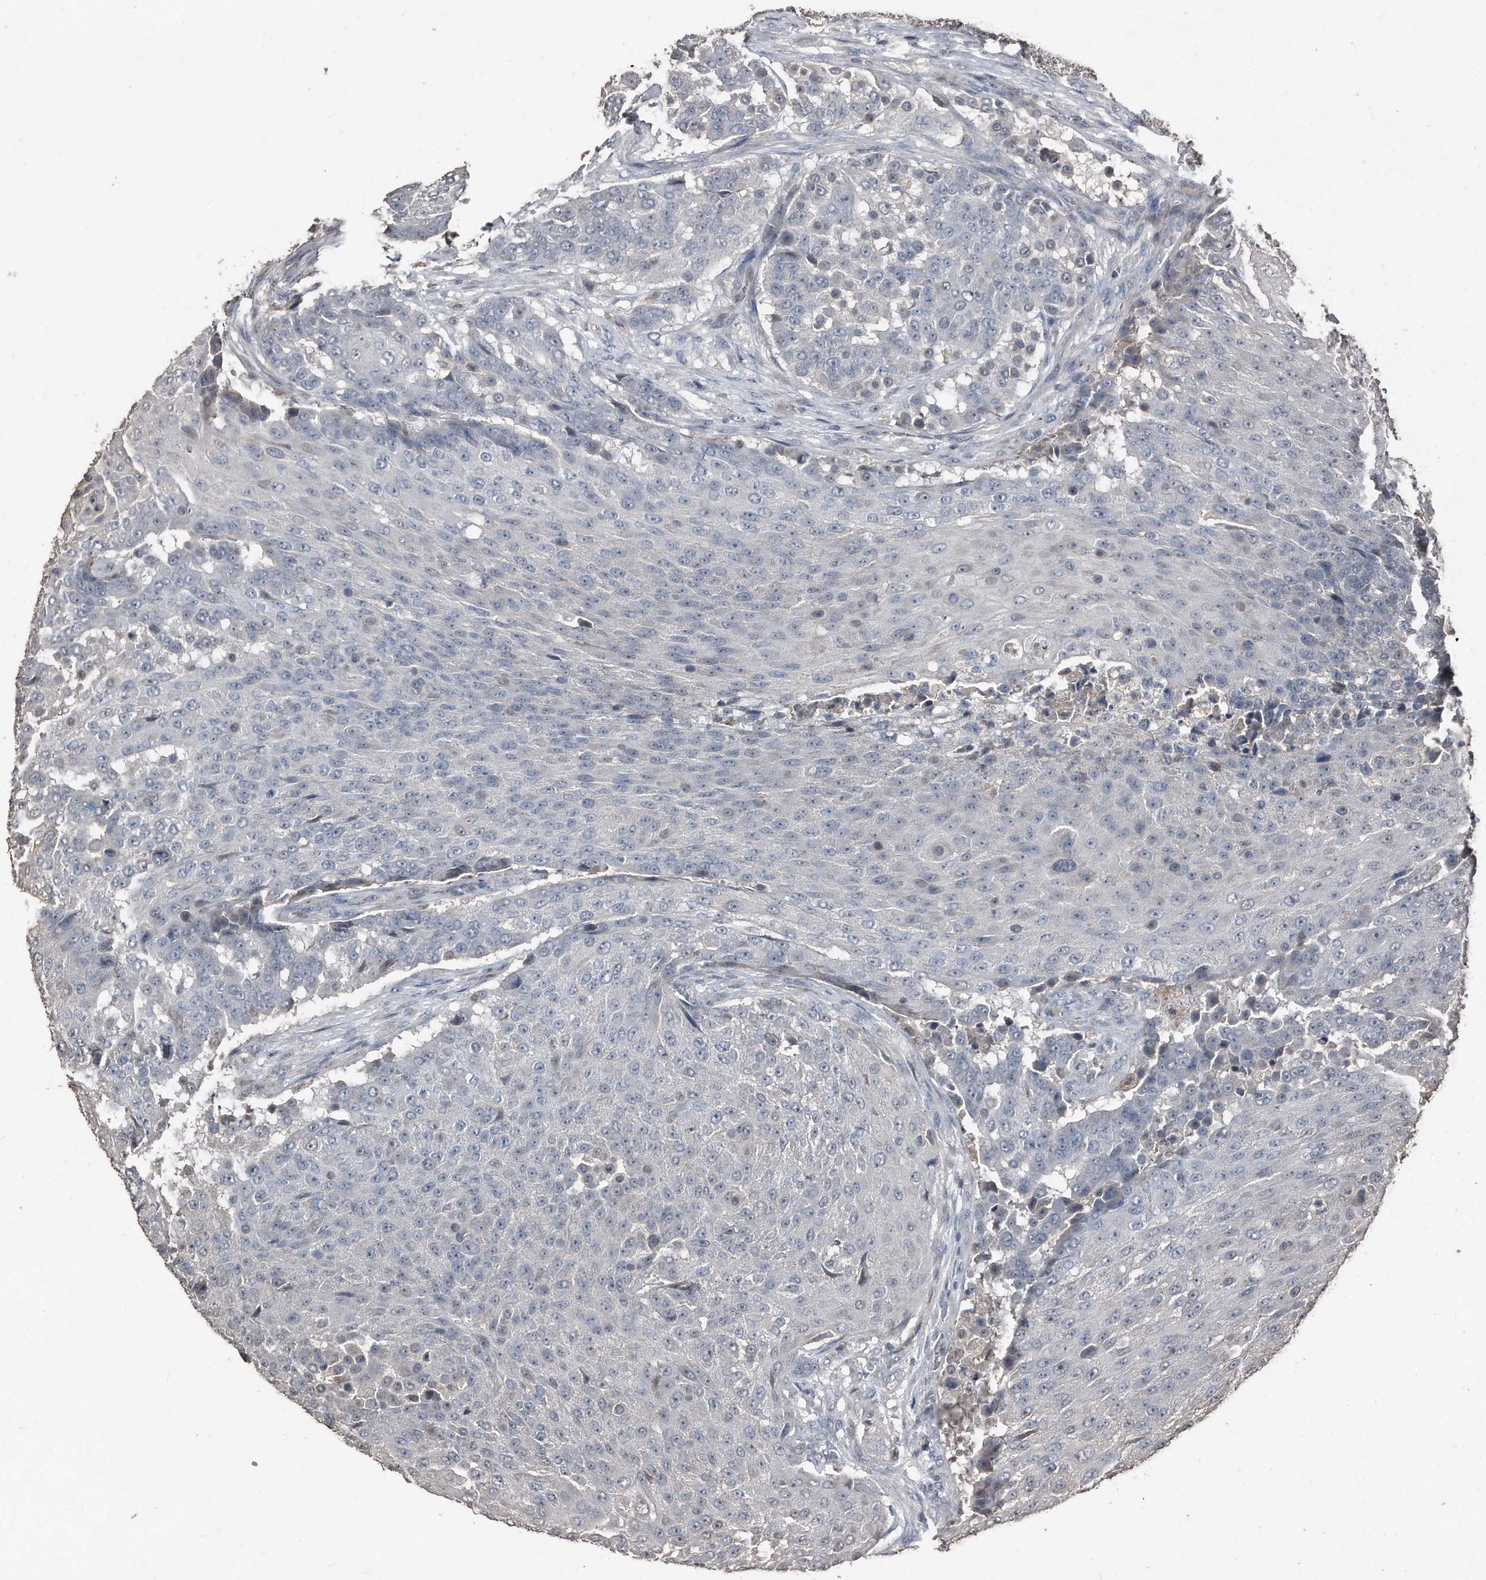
{"staining": {"intensity": "negative", "quantity": "none", "location": "none"}, "tissue": "urothelial cancer", "cell_type": "Tumor cells", "image_type": "cancer", "snomed": [{"axis": "morphology", "description": "Urothelial carcinoma, High grade"}, {"axis": "topography", "description": "Urinary bladder"}], "caption": "This is an immunohistochemistry (IHC) image of urothelial cancer. There is no expression in tumor cells.", "gene": "ANKRD10", "patient": {"sex": "female", "age": 63}}